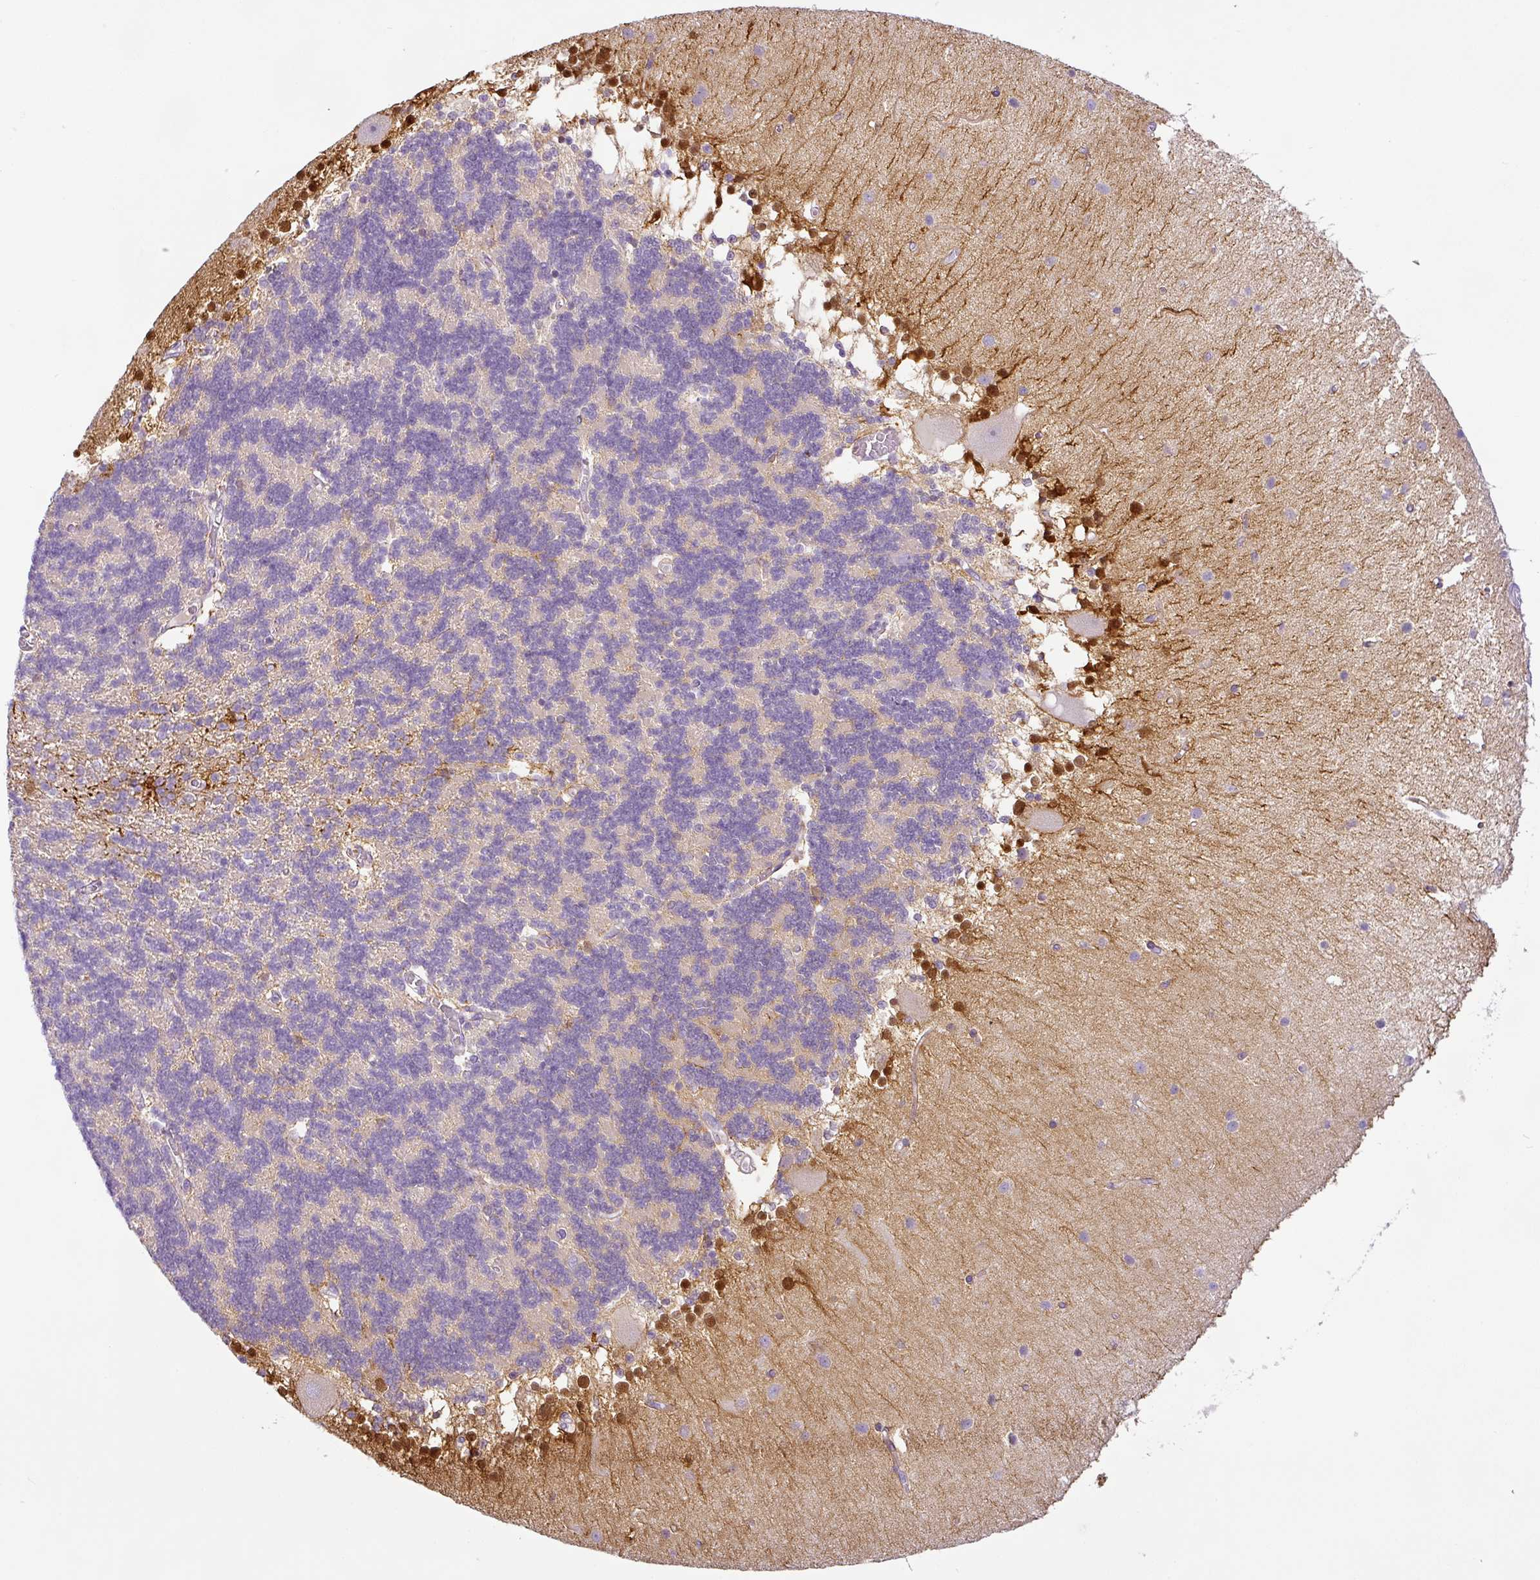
{"staining": {"intensity": "negative", "quantity": "none", "location": "none"}, "tissue": "cerebellum", "cell_type": "Cells in granular layer", "image_type": "normal", "snomed": [{"axis": "morphology", "description": "Normal tissue, NOS"}, {"axis": "topography", "description": "Cerebellum"}], "caption": "Image shows no significant protein expression in cells in granular layer of unremarkable cerebellum.", "gene": "HMCN2", "patient": {"sex": "female", "age": 54}}